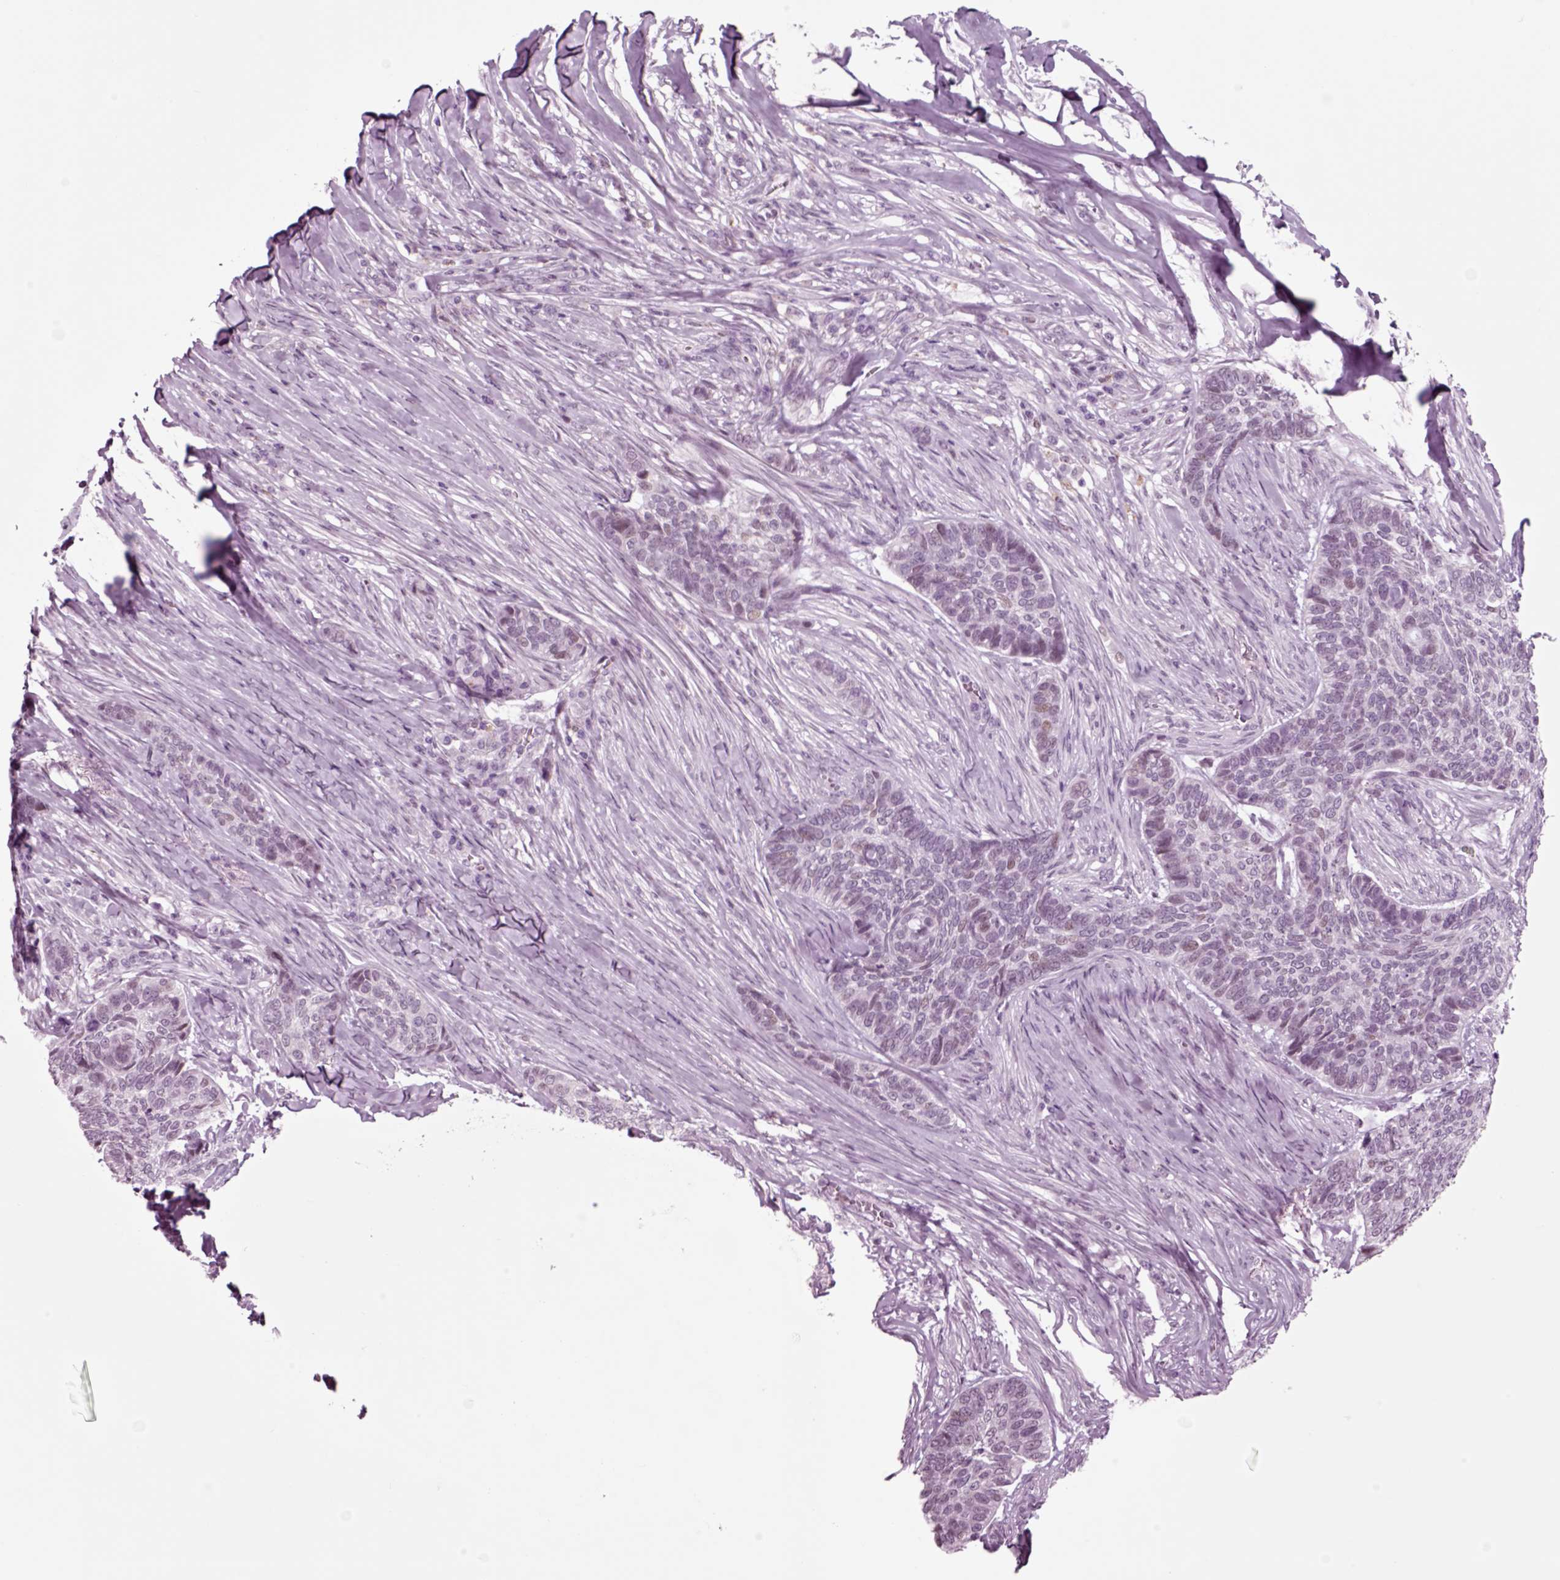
{"staining": {"intensity": "negative", "quantity": "none", "location": "none"}, "tissue": "skin cancer", "cell_type": "Tumor cells", "image_type": "cancer", "snomed": [{"axis": "morphology", "description": "Basal cell carcinoma"}, {"axis": "topography", "description": "Skin"}], "caption": "A histopathology image of basal cell carcinoma (skin) stained for a protein displays no brown staining in tumor cells.", "gene": "CHGB", "patient": {"sex": "female", "age": 69}}